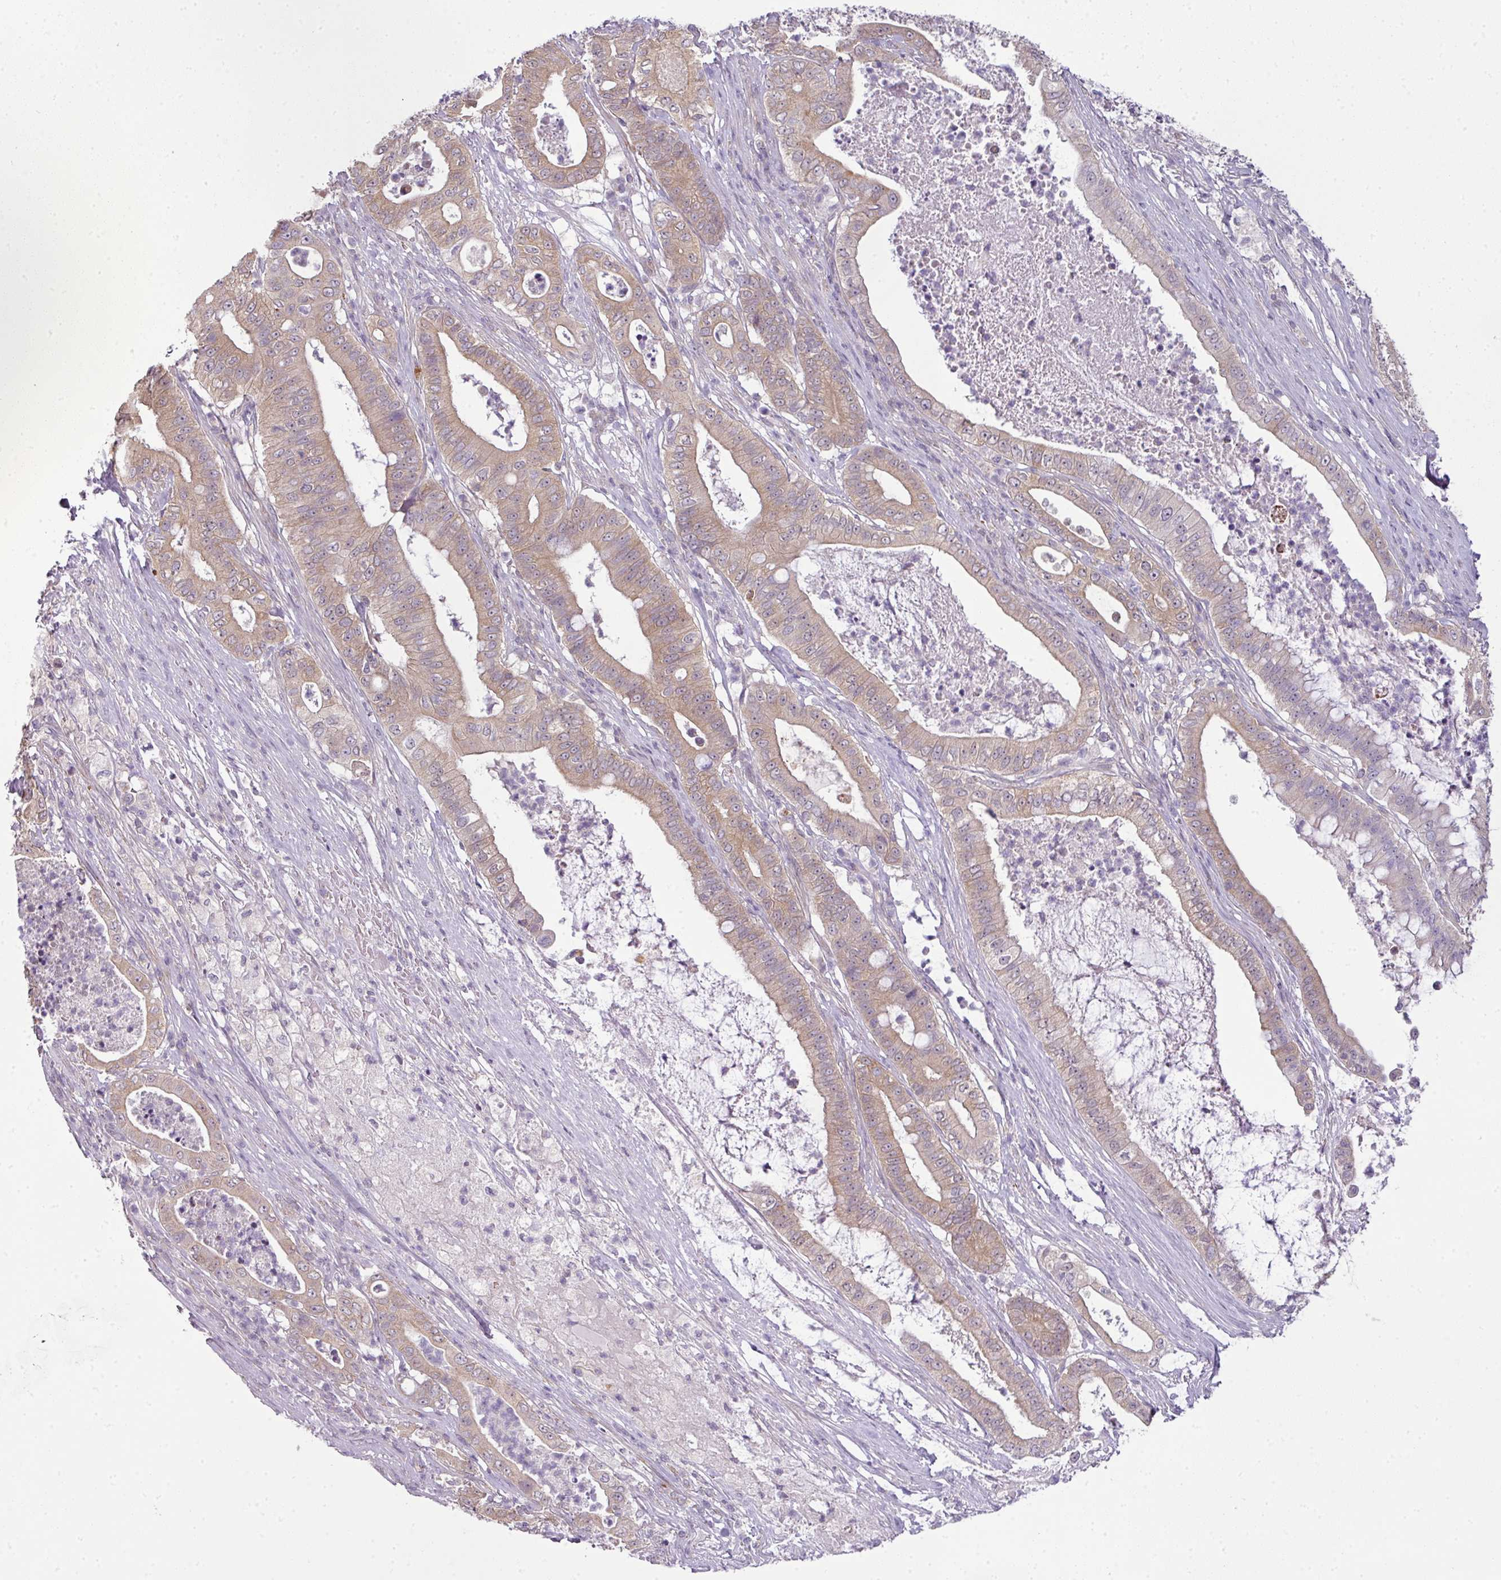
{"staining": {"intensity": "weak", "quantity": "25%-75%", "location": "cytoplasmic/membranous"}, "tissue": "pancreatic cancer", "cell_type": "Tumor cells", "image_type": "cancer", "snomed": [{"axis": "morphology", "description": "Adenocarcinoma, NOS"}, {"axis": "topography", "description": "Pancreas"}], "caption": "The image reveals a brown stain indicating the presence of a protein in the cytoplasmic/membranous of tumor cells in adenocarcinoma (pancreatic).", "gene": "DERPC", "patient": {"sex": "male", "age": 71}}